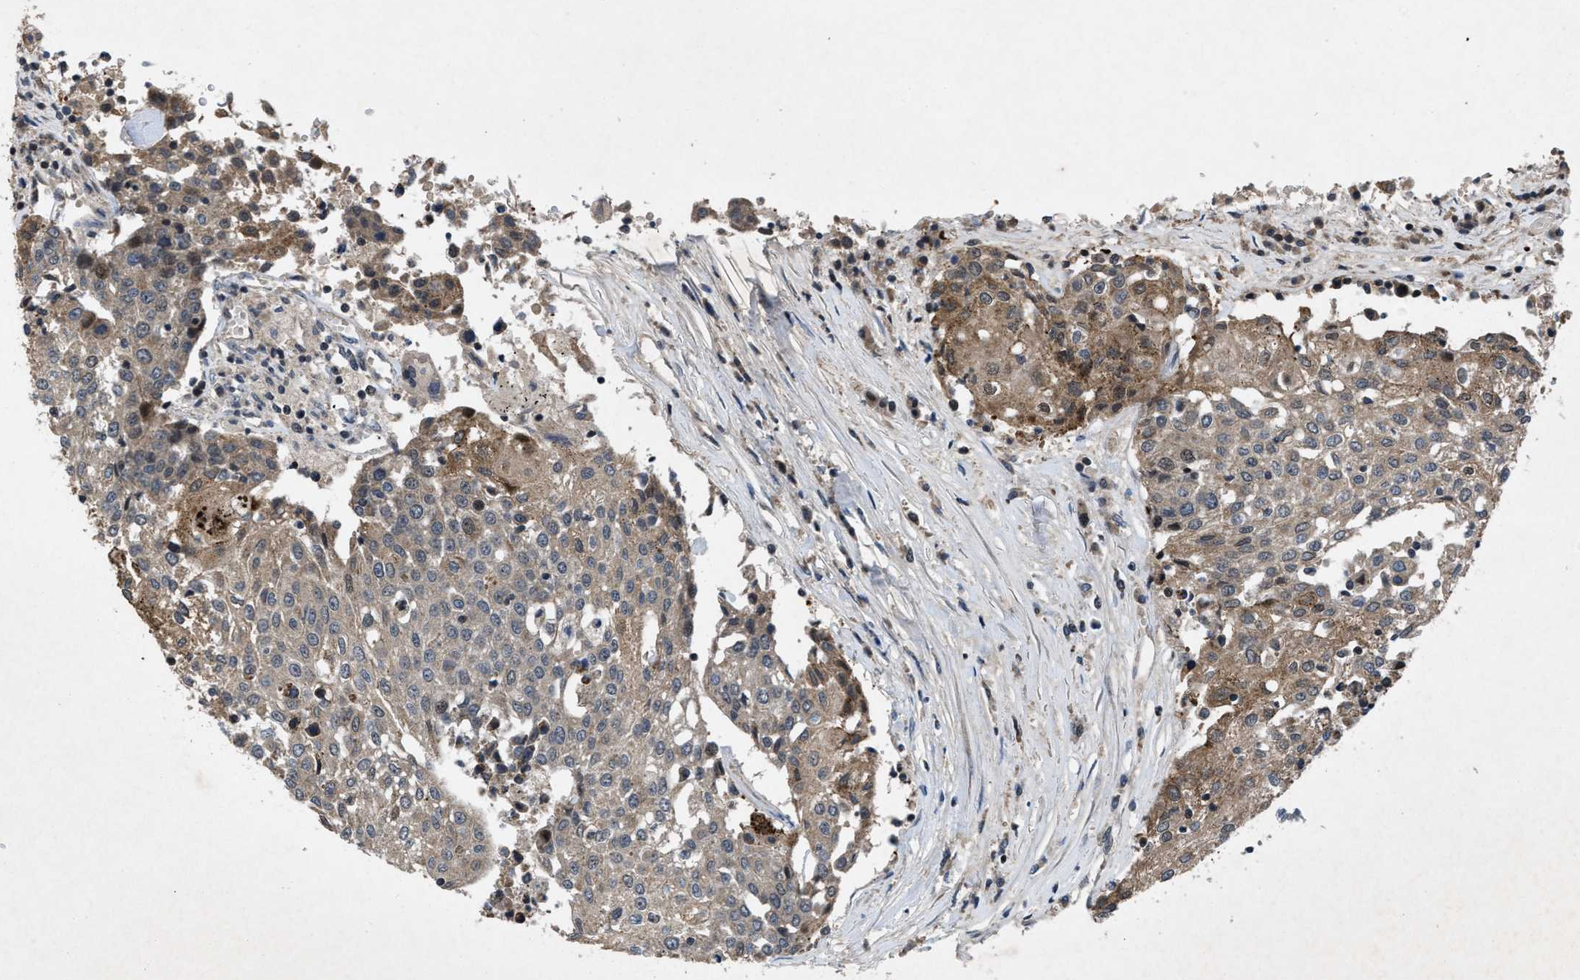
{"staining": {"intensity": "moderate", "quantity": ">75%", "location": "cytoplasmic/membranous"}, "tissue": "urothelial cancer", "cell_type": "Tumor cells", "image_type": "cancer", "snomed": [{"axis": "morphology", "description": "Urothelial carcinoma, High grade"}, {"axis": "topography", "description": "Urinary bladder"}], "caption": "IHC staining of urothelial cancer, which exhibits medium levels of moderate cytoplasmic/membranous expression in approximately >75% of tumor cells indicating moderate cytoplasmic/membranous protein staining. The staining was performed using DAB (3,3'-diaminobenzidine) (brown) for protein detection and nuclei were counterstained in hematoxylin (blue).", "gene": "ZNHIT1", "patient": {"sex": "female", "age": 85}}